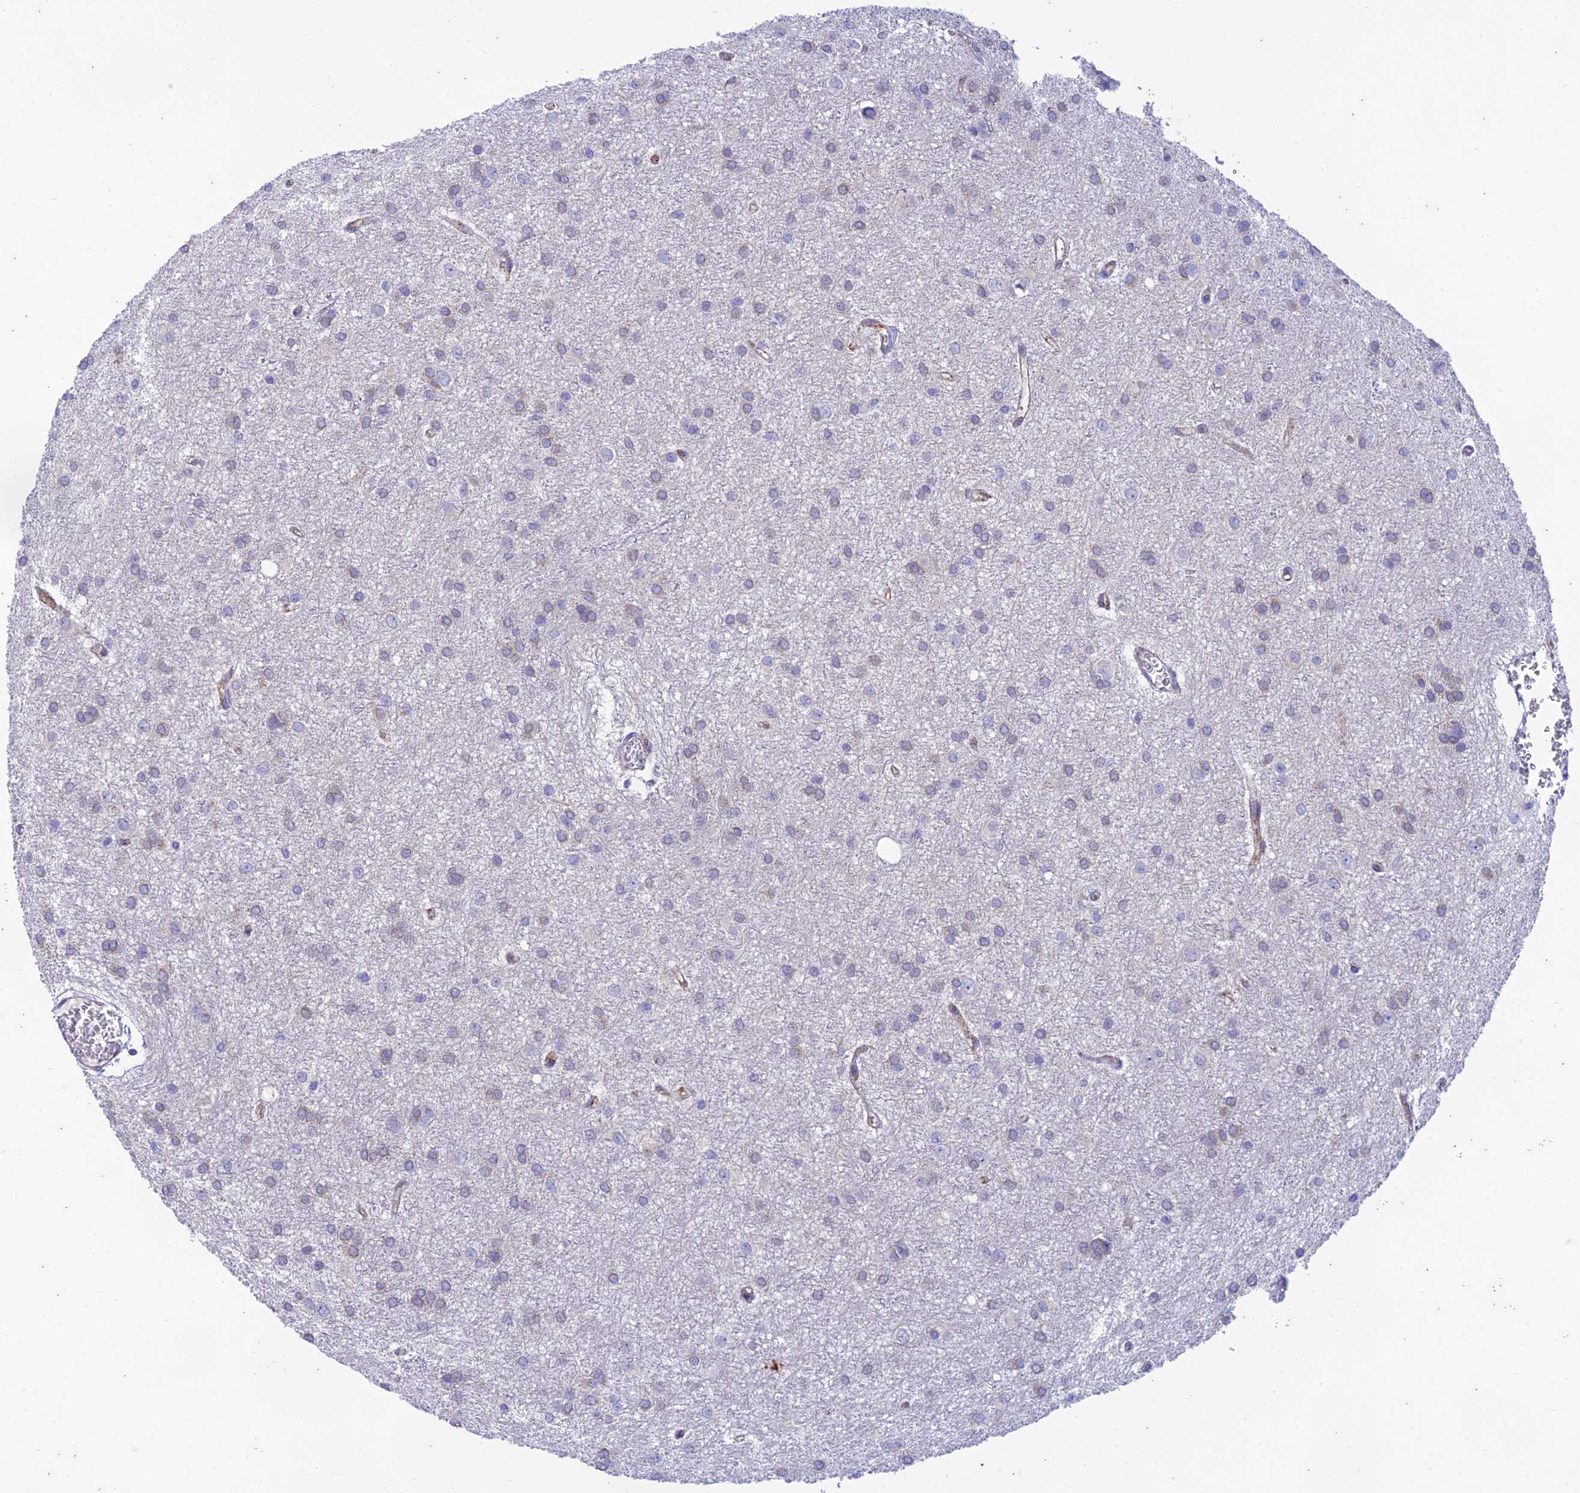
{"staining": {"intensity": "negative", "quantity": "none", "location": "none"}, "tissue": "glioma", "cell_type": "Tumor cells", "image_type": "cancer", "snomed": [{"axis": "morphology", "description": "Glioma, malignant, High grade"}, {"axis": "topography", "description": "Brain"}], "caption": "Immunohistochemistry (IHC) photomicrograph of malignant high-grade glioma stained for a protein (brown), which demonstrates no expression in tumor cells. Brightfield microscopy of immunohistochemistry (IHC) stained with DAB (3,3'-diaminobenzidine) (brown) and hematoxylin (blue), captured at high magnification.", "gene": "PTCD2", "patient": {"sex": "female", "age": 50}}